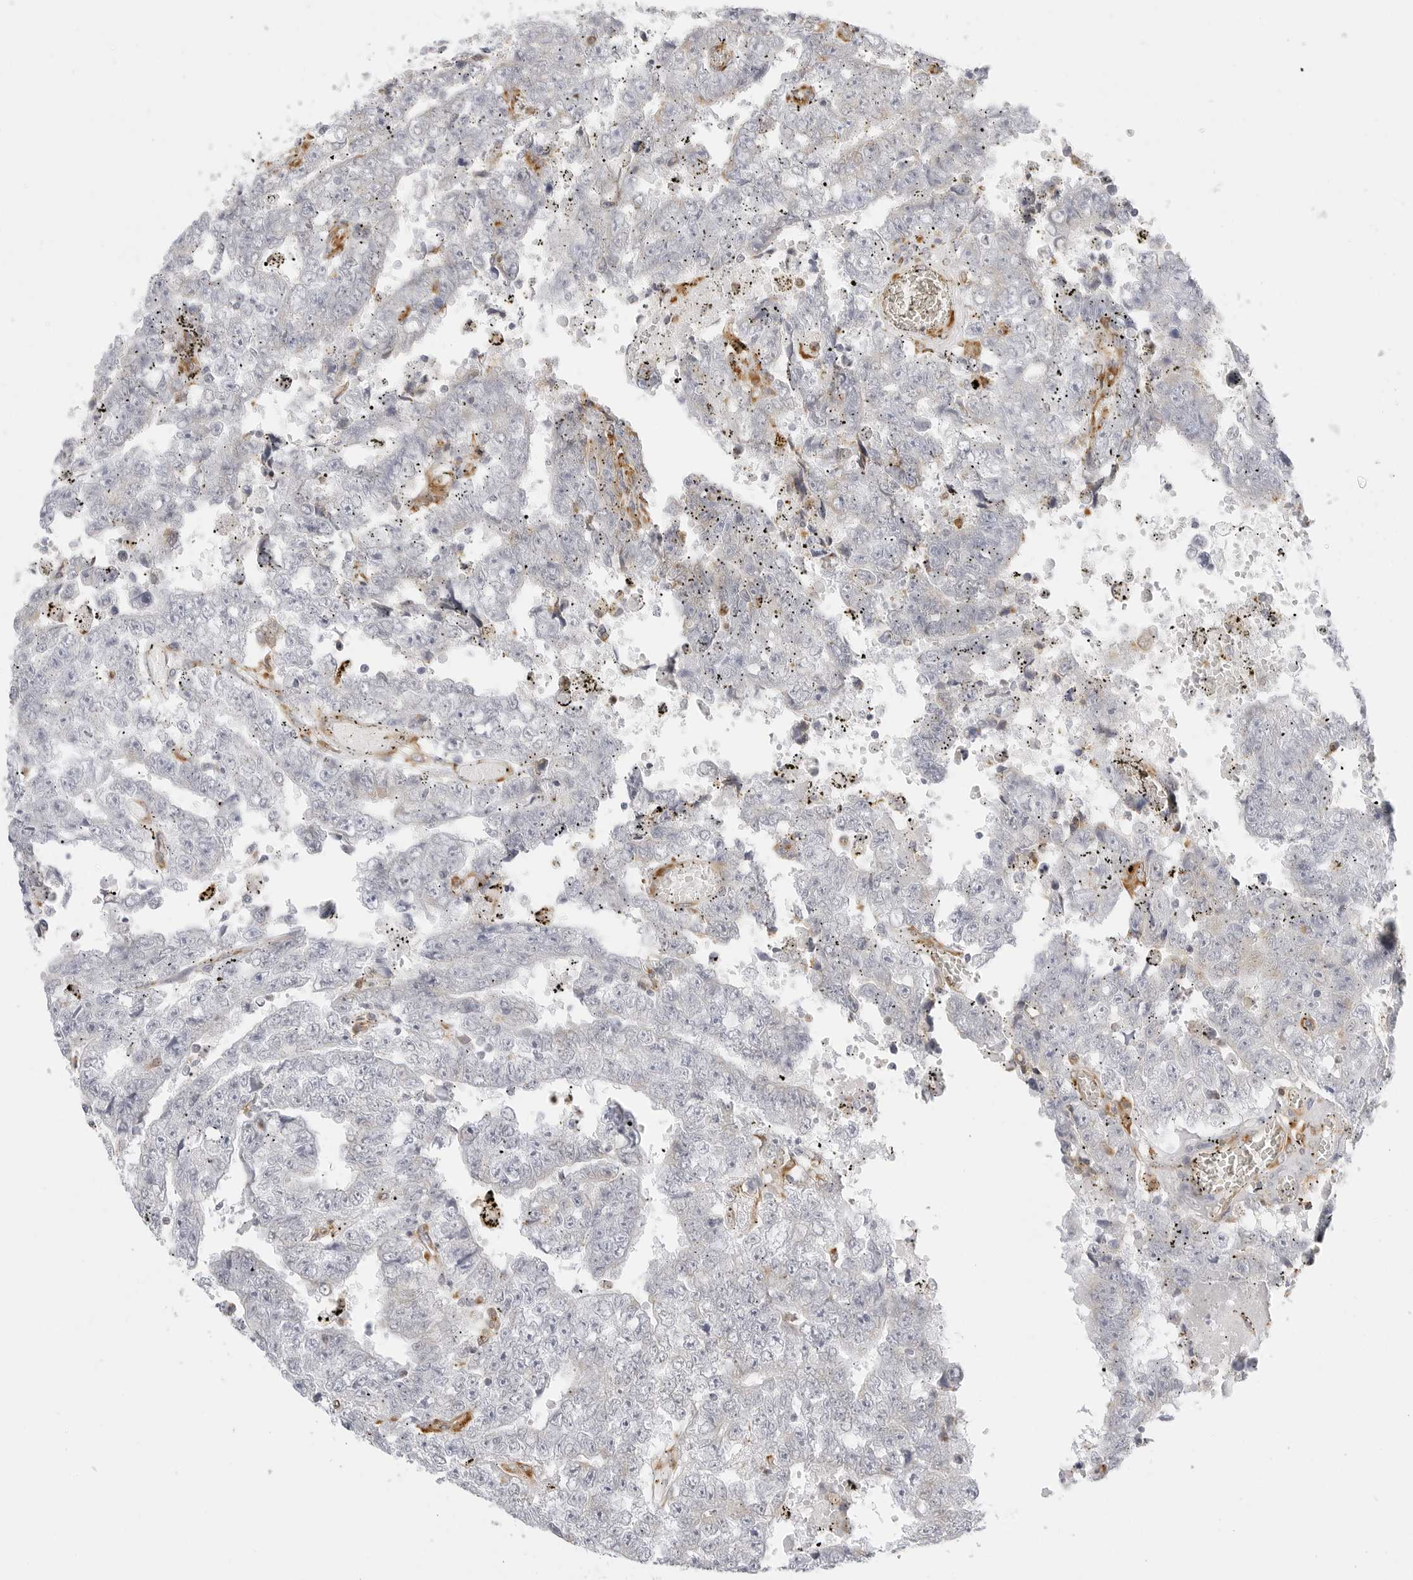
{"staining": {"intensity": "negative", "quantity": "none", "location": "none"}, "tissue": "testis cancer", "cell_type": "Tumor cells", "image_type": "cancer", "snomed": [{"axis": "morphology", "description": "Carcinoma, Embryonal, NOS"}, {"axis": "topography", "description": "Testis"}], "caption": "This photomicrograph is of embryonal carcinoma (testis) stained with IHC to label a protein in brown with the nuclei are counter-stained blue. There is no positivity in tumor cells.", "gene": "THEM4", "patient": {"sex": "male", "age": 25}}